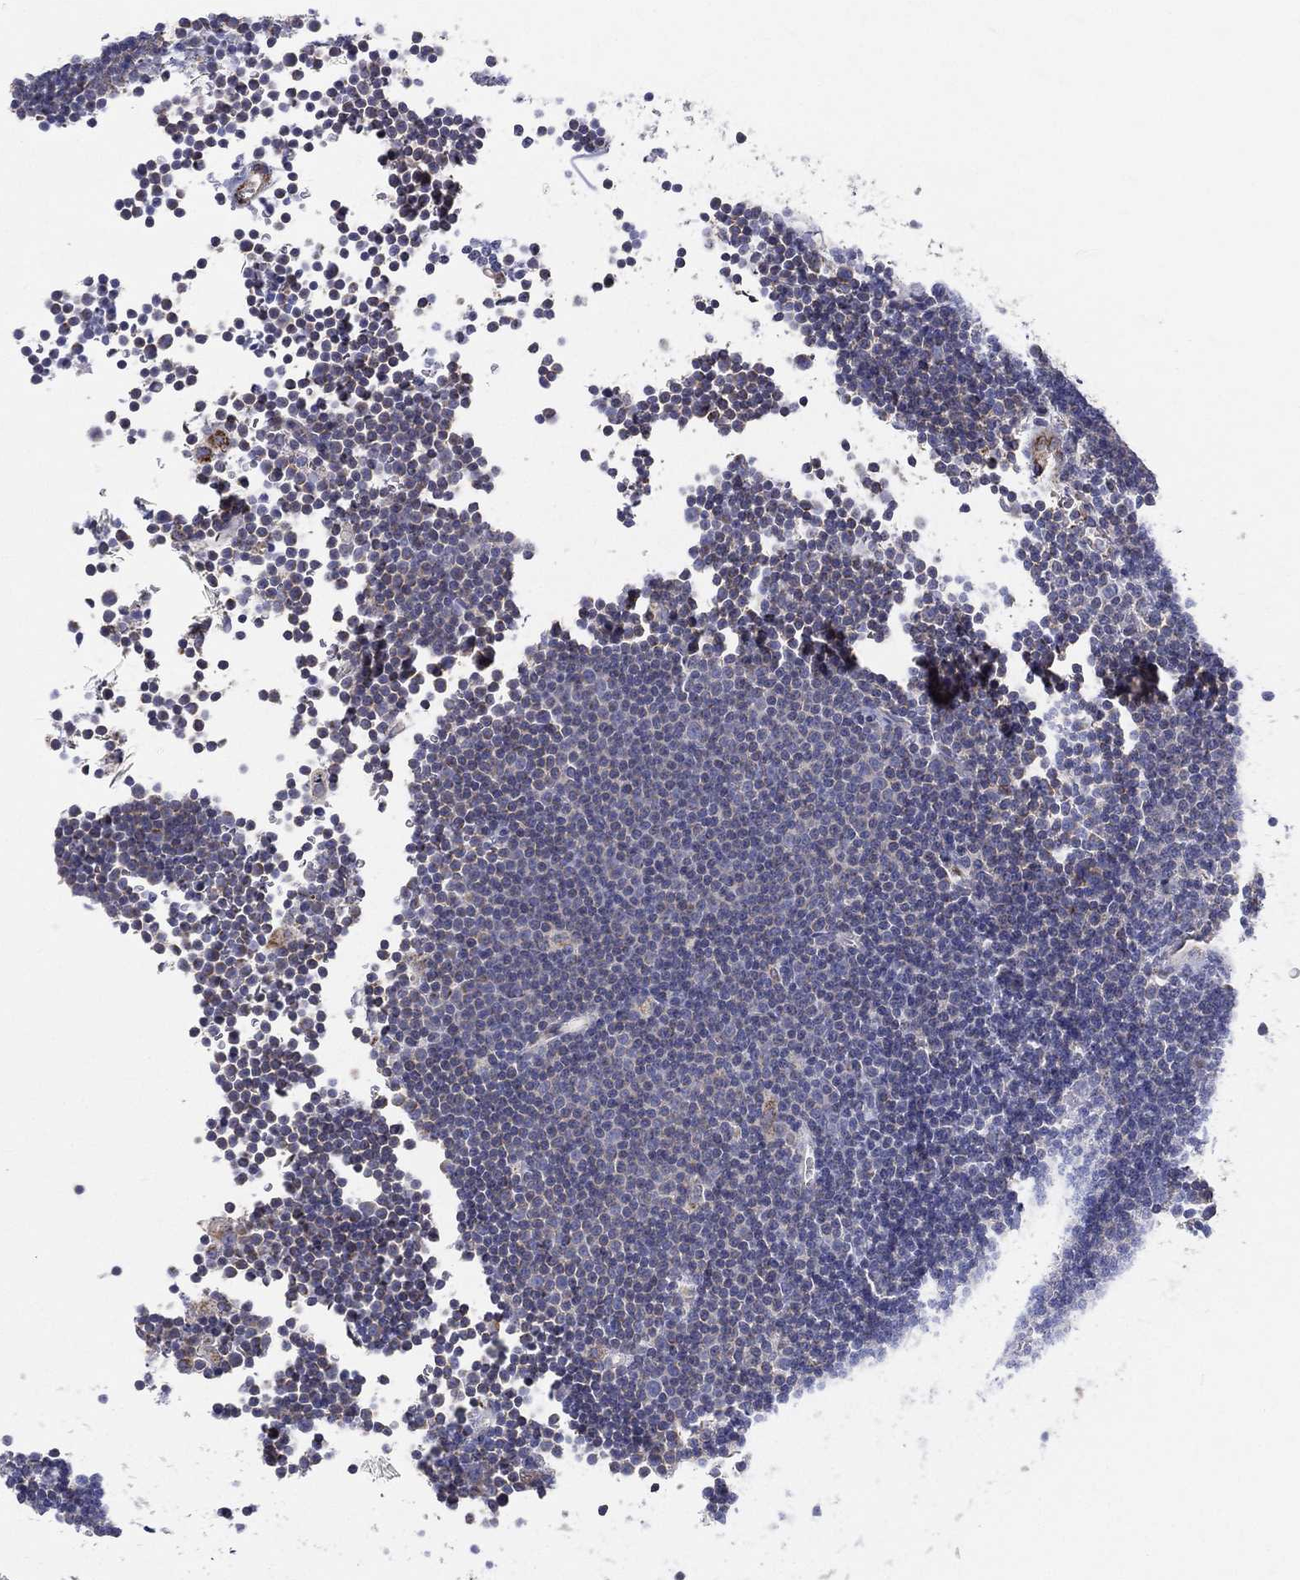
{"staining": {"intensity": "negative", "quantity": "none", "location": "none"}, "tissue": "lymphoma", "cell_type": "Tumor cells", "image_type": "cancer", "snomed": [{"axis": "morphology", "description": "Malignant lymphoma, non-Hodgkin's type, Low grade"}, {"axis": "topography", "description": "Brain"}], "caption": "This is an IHC image of human lymphoma. There is no staining in tumor cells.", "gene": "PWWP3A", "patient": {"sex": "female", "age": 66}}